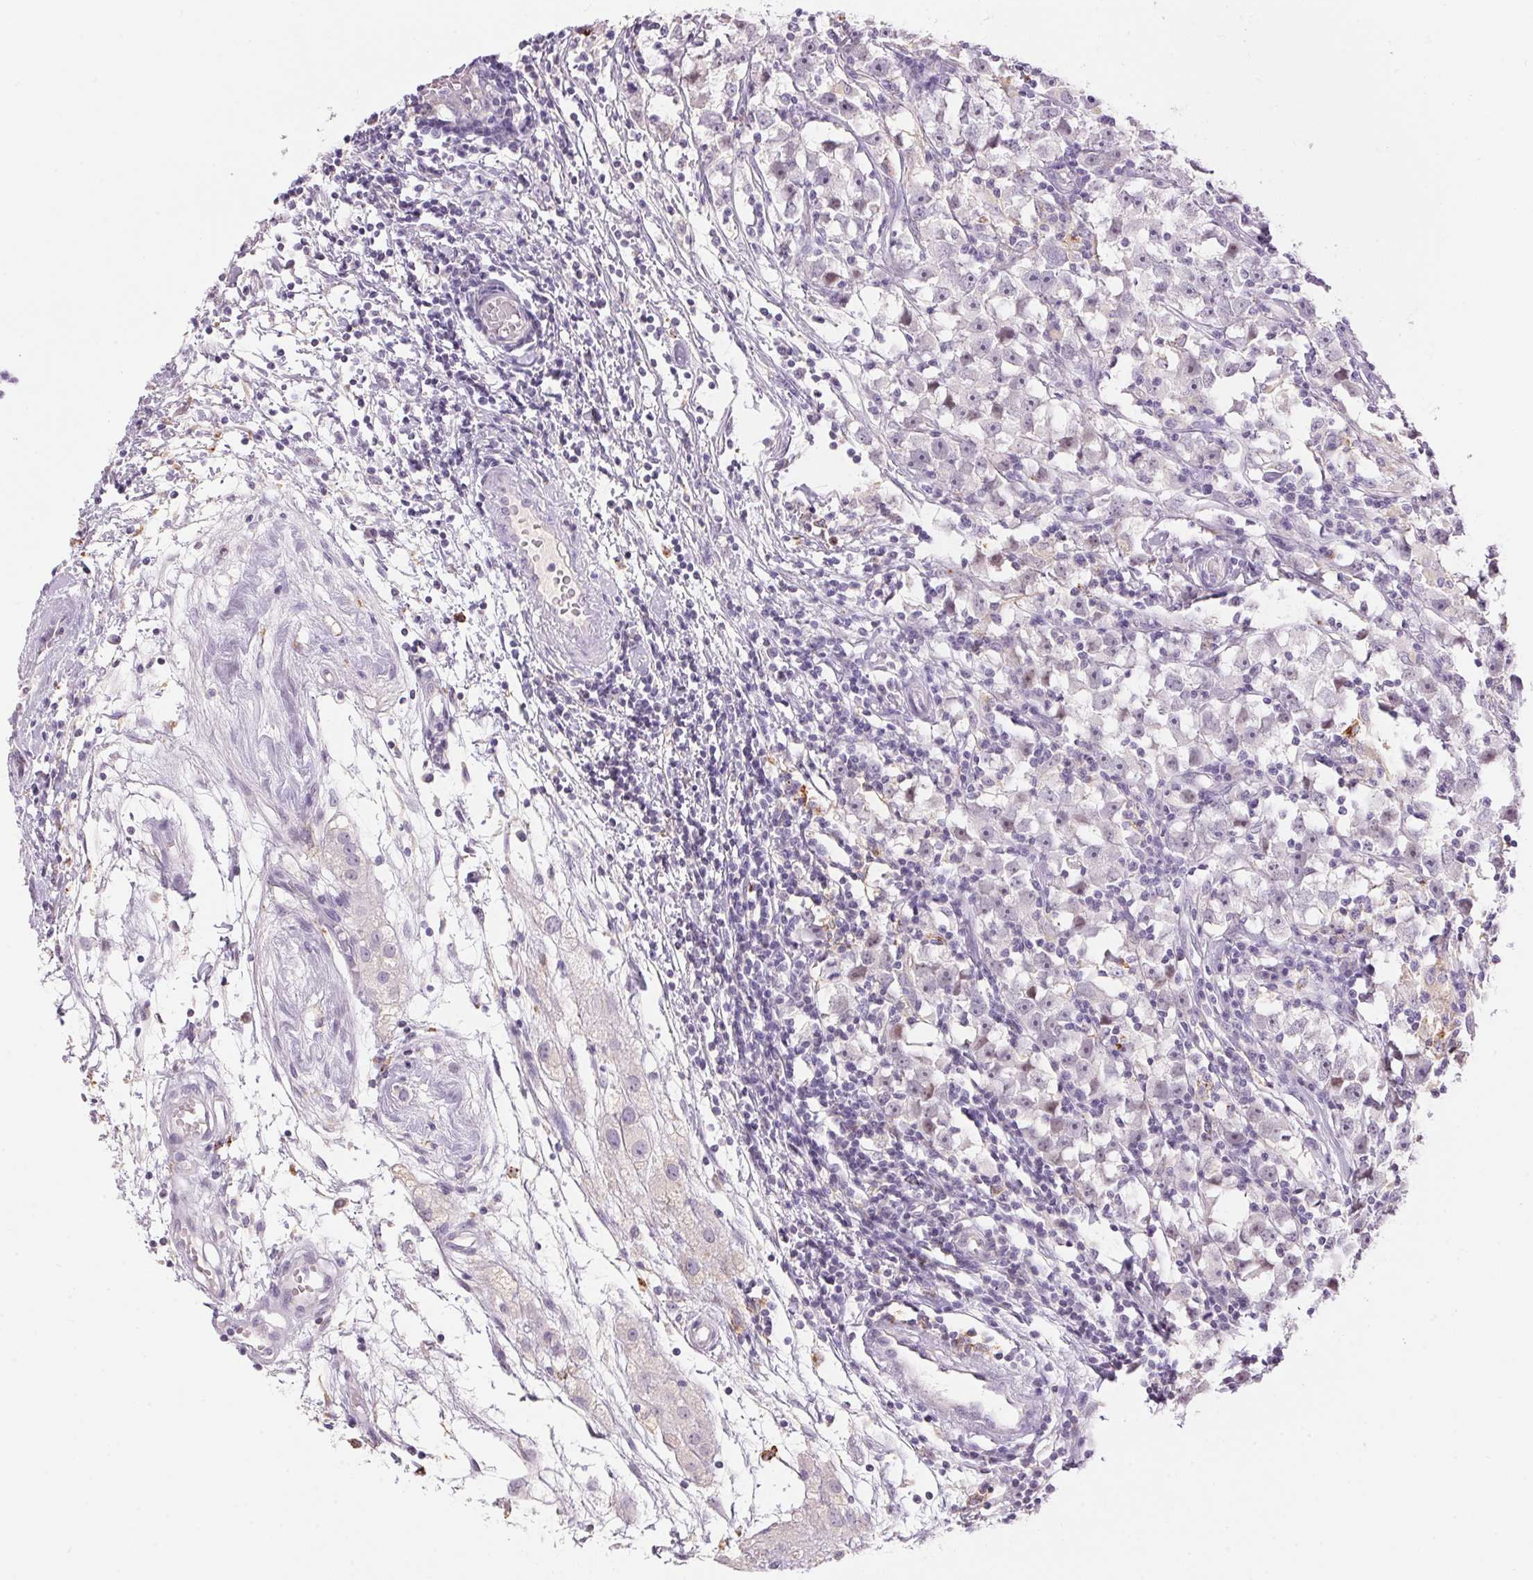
{"staining": {"intensity": "negative", "quantity": "none", "location": "none"}, "tissue": "testis cancer", "cell_type": "Tumor cells", "image_type": "cancer", "snomed": [{"axis": "morphology", "description": "Seminoma, NOS"}, {"axis": "topography", "description": "Testis"}], "caption": "The IHC image has no significant positivity in tumor cells of seminoma (testis) tissue. Brightfield microscopy of immunohistochemistry (IHC) stained with DAB (brown) and hematoxylin (blue), captured at high magnification.", "gene": "PNLIPRP3", "patient": {"sex": "male", "age": 33}}